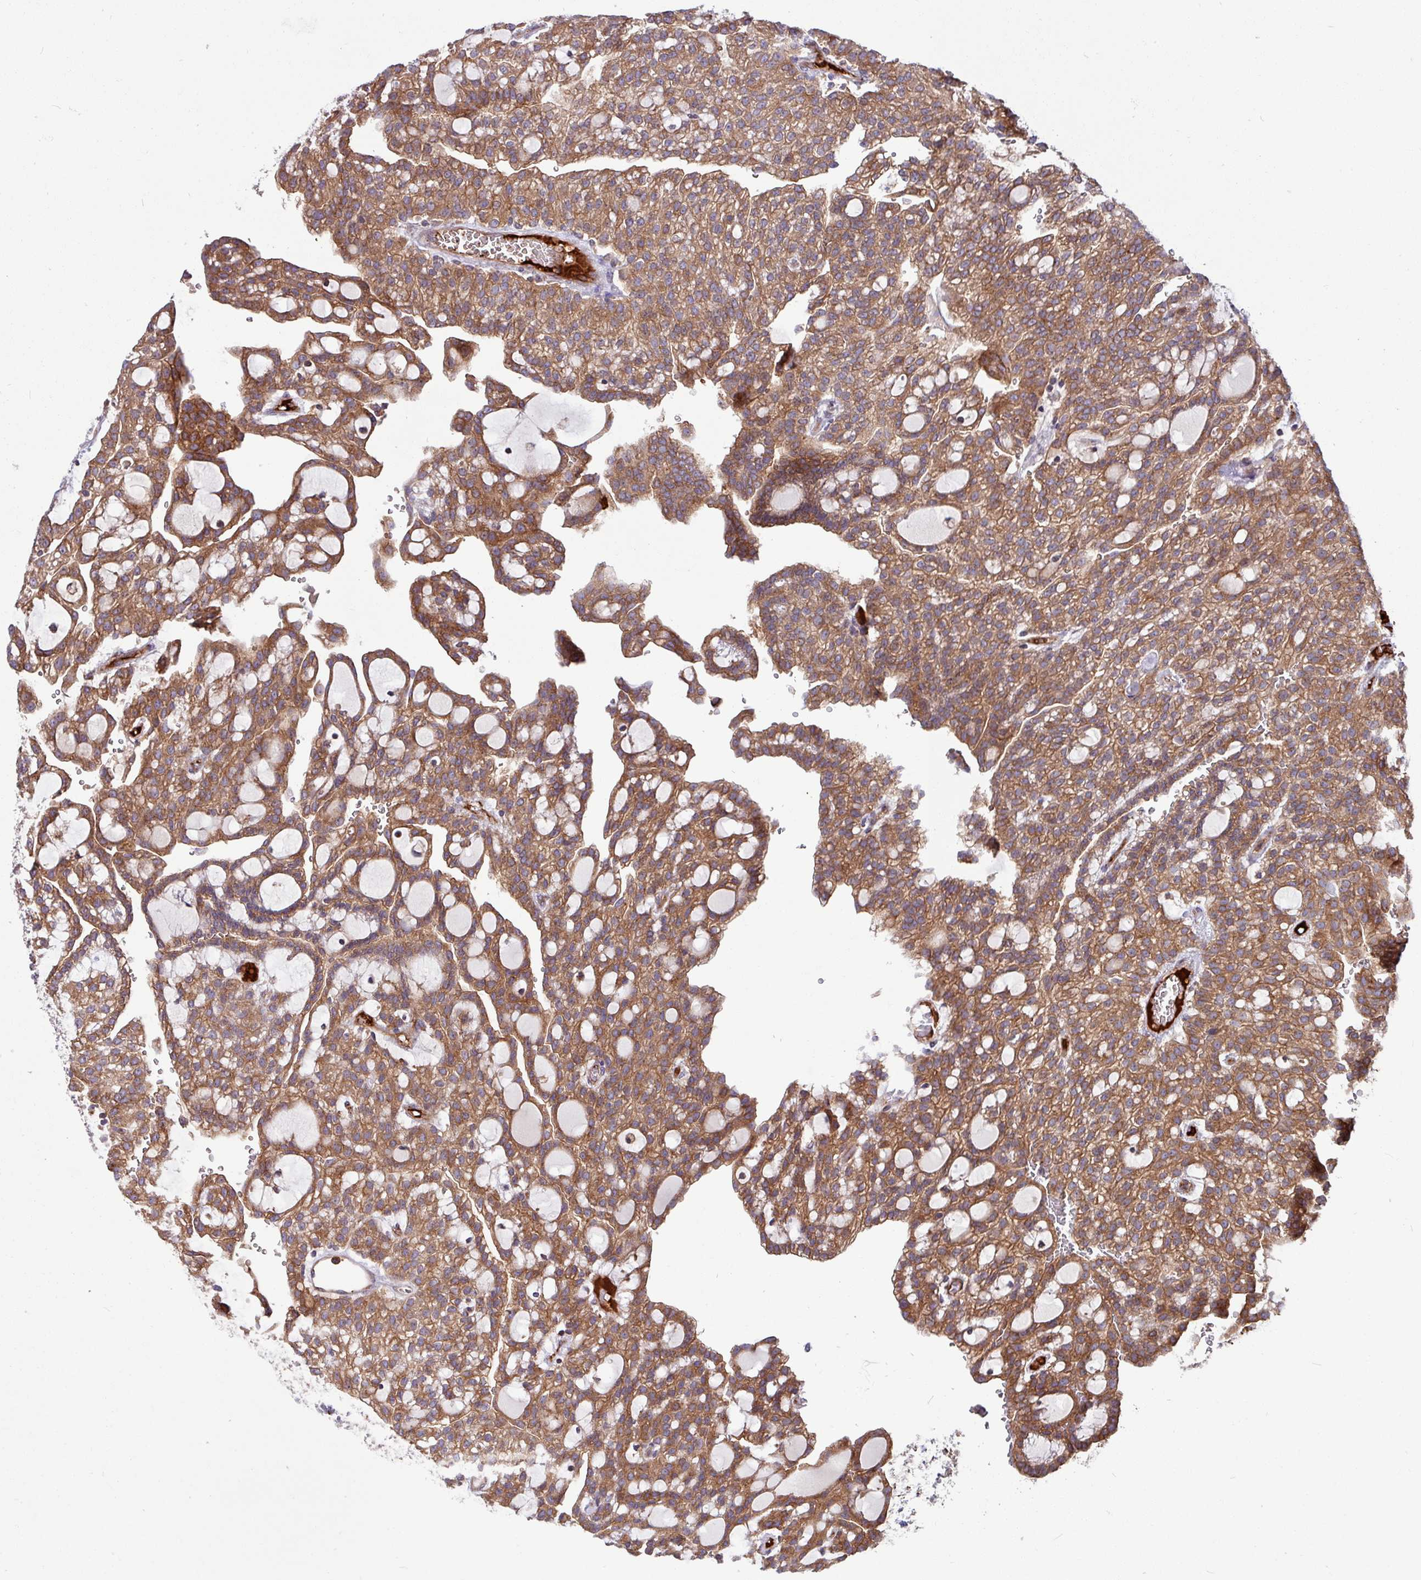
{"staining": {"intensity": "moderate", "quantity": ">75%", "location": "cytoplasmic/membranous"}, "tissue": "renal cancer", "cell_type": "Tumor cells", "image_type": "cancer", "snomed": [{"axis": "morphology", "description": "Adenocarcinoma, NOS"}, {"axis": "topography", "description": "Kidney"}], "caption": "The image reveals immunohistochemical staining of renal cancer. There is moderate cytoplasmic/membranous positivity is appreciated in about >75% of tumor cells. Using DAB (brown) and hematoxylin (blue) stains, captured at high magnification using brightfield microscopy.", "gene": "LSM12", "patient": {"sex": "male", "age": 63}}